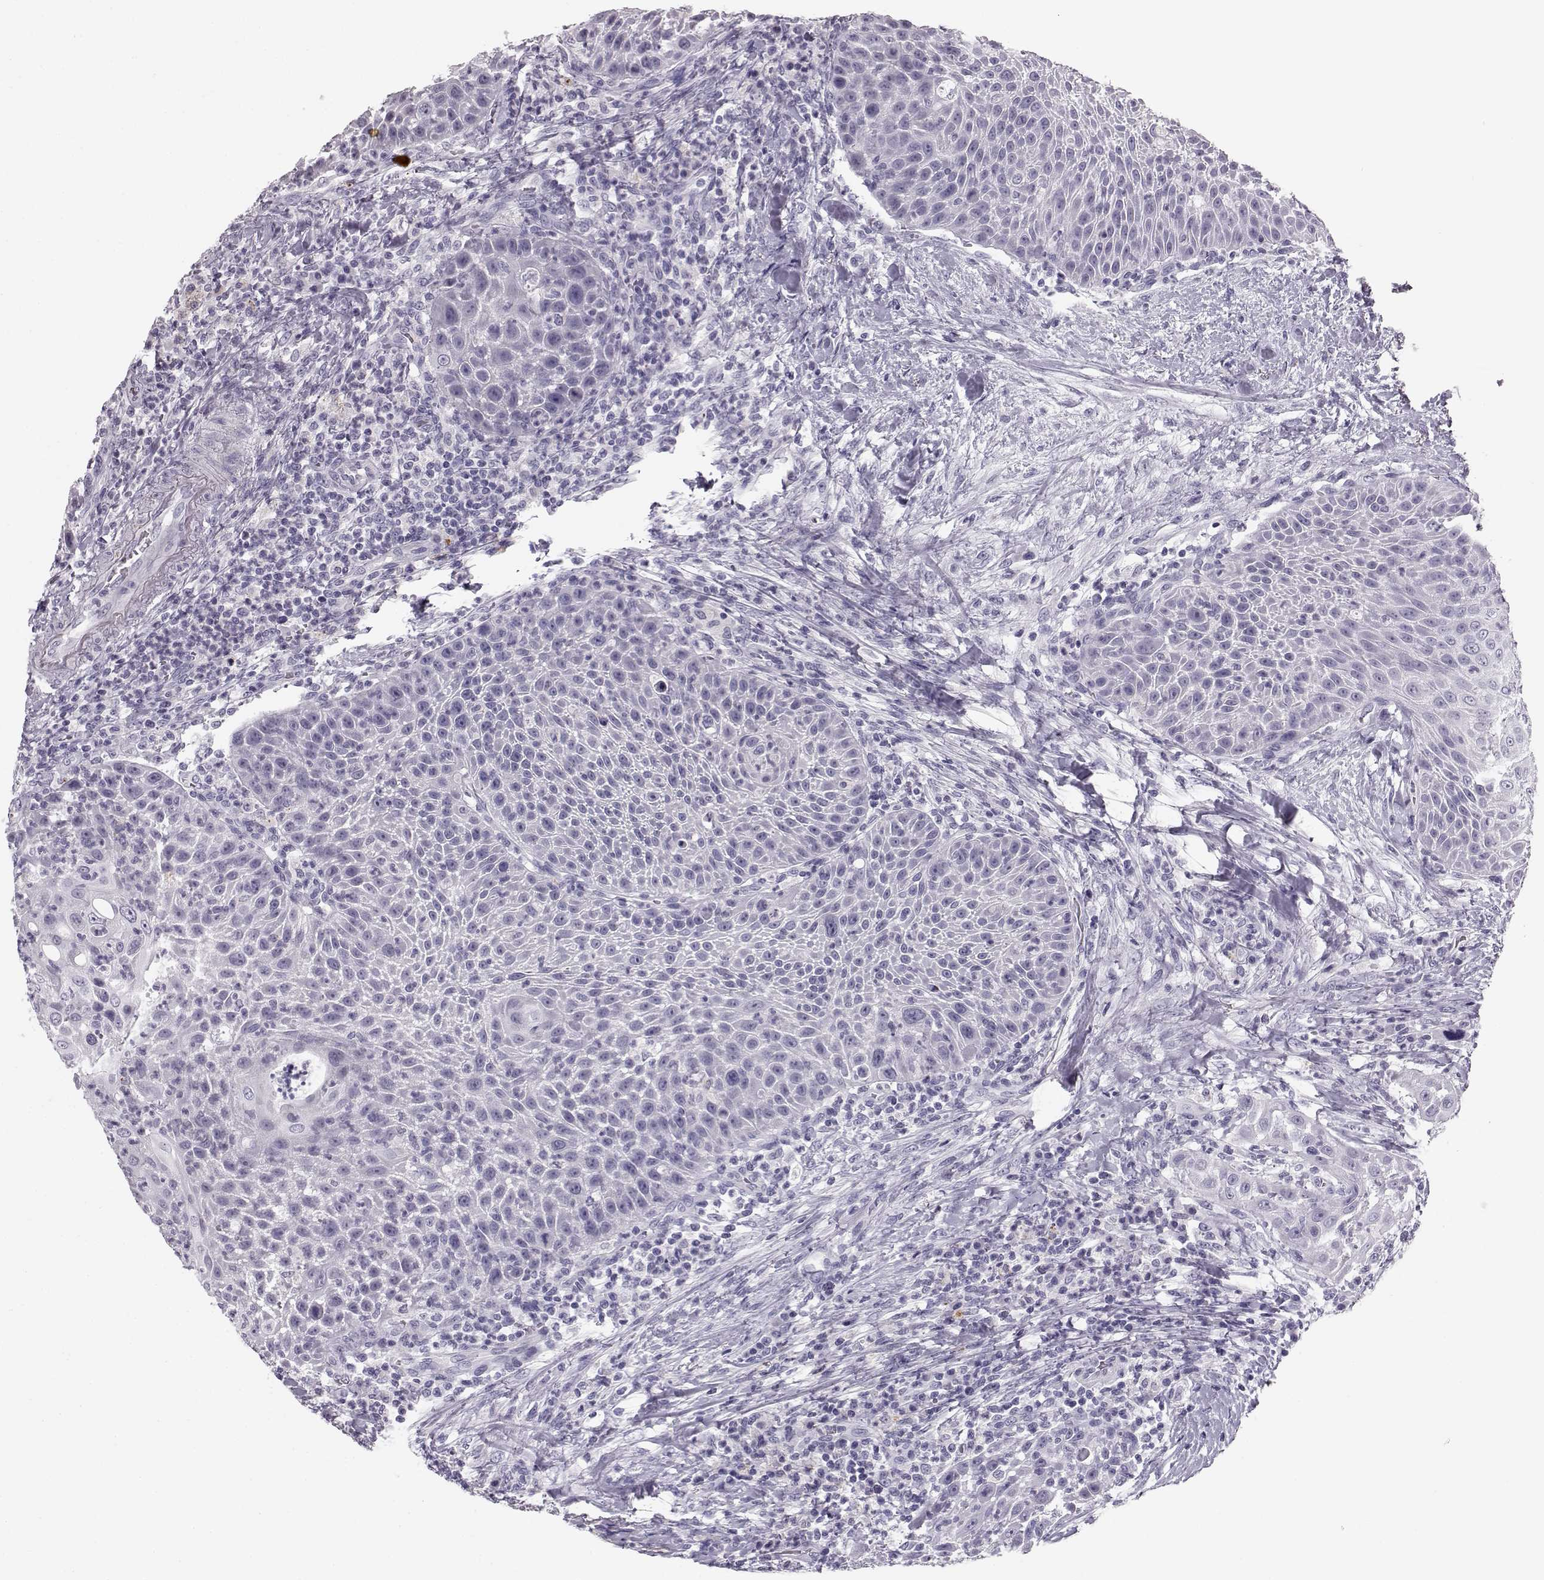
{"staining": {"intensity": "negative", "quantity": "none", "location": "none"}, "tissue": "head and neck cancer", "cell_type": "Tumor cells", "image_type": "cancer", "snomed": [{"axis": "morphology", "description": "Squamous cell carcinoma, NOS"}, {"axis": "topography", "description": "Head-Neck"}], "caption": "An image of head and neck cancer (squamous cell carcinoma) stained for a protein displays no brown staining in tumor cells.", "gene": "BFSP2", "patient": {"sex": "male", "age": 69}}